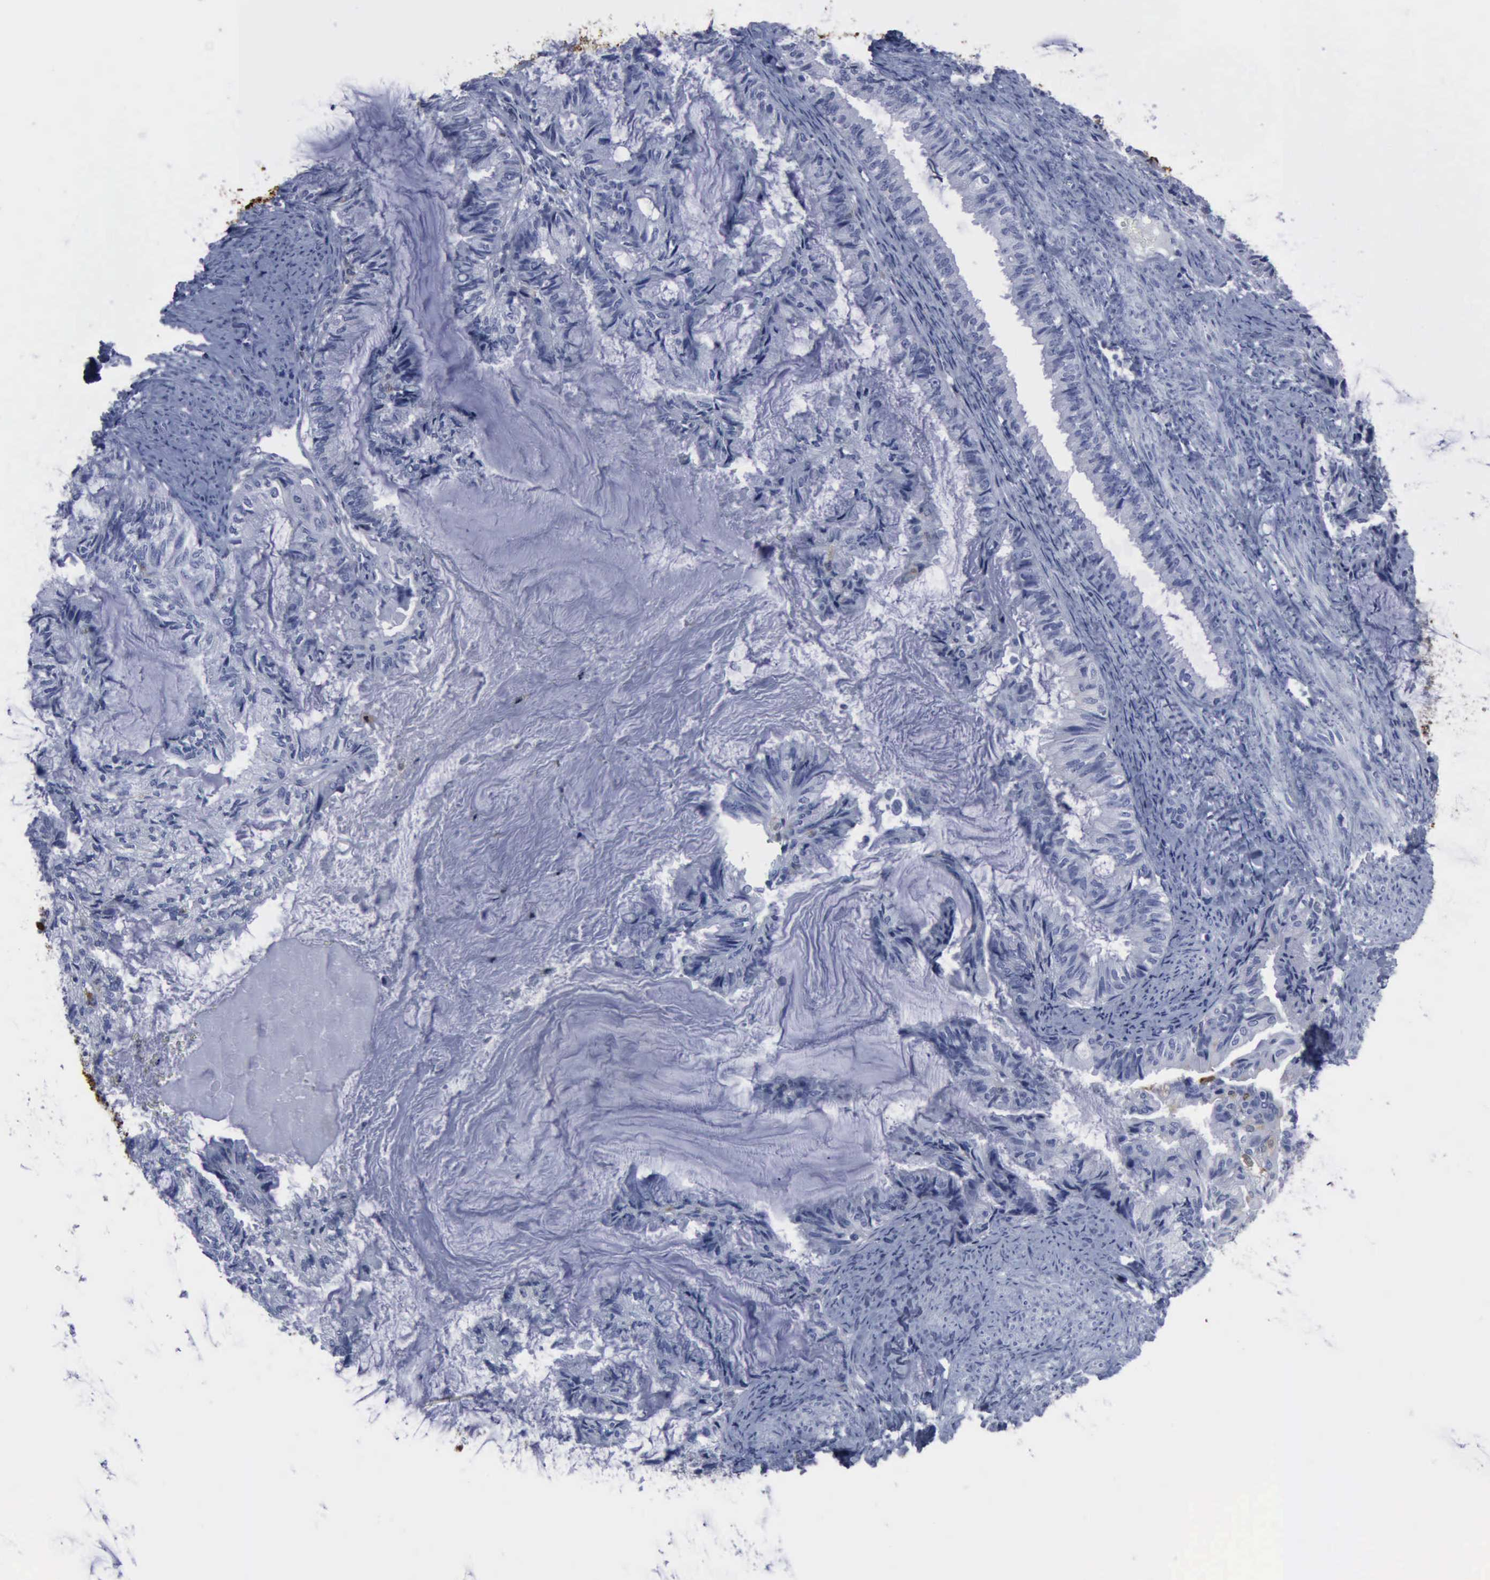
{"staining": {"intensity": "negative", "quantity": "none", "location": "none"}, "tissue": "endometrial cancer", "cell_type": "Tumor cells", "image_type": "cancer", "snomed": [{"axis": "morphology", "description": "Adenocarcinoma, NOS"}, {"axis": "topography", "description": "Endometrium"}], "caption": "Immunohistochemical staining of endometrial cancer demonstrates no significant expression in tumor cells. The staining is performed using DAB (3,3'-diaminobenzidine) brown chromogen with nuclei counter-stained in using hematoxylin.", "gene": "CSTA", "patient": {"sex": "female", "age": 86}}